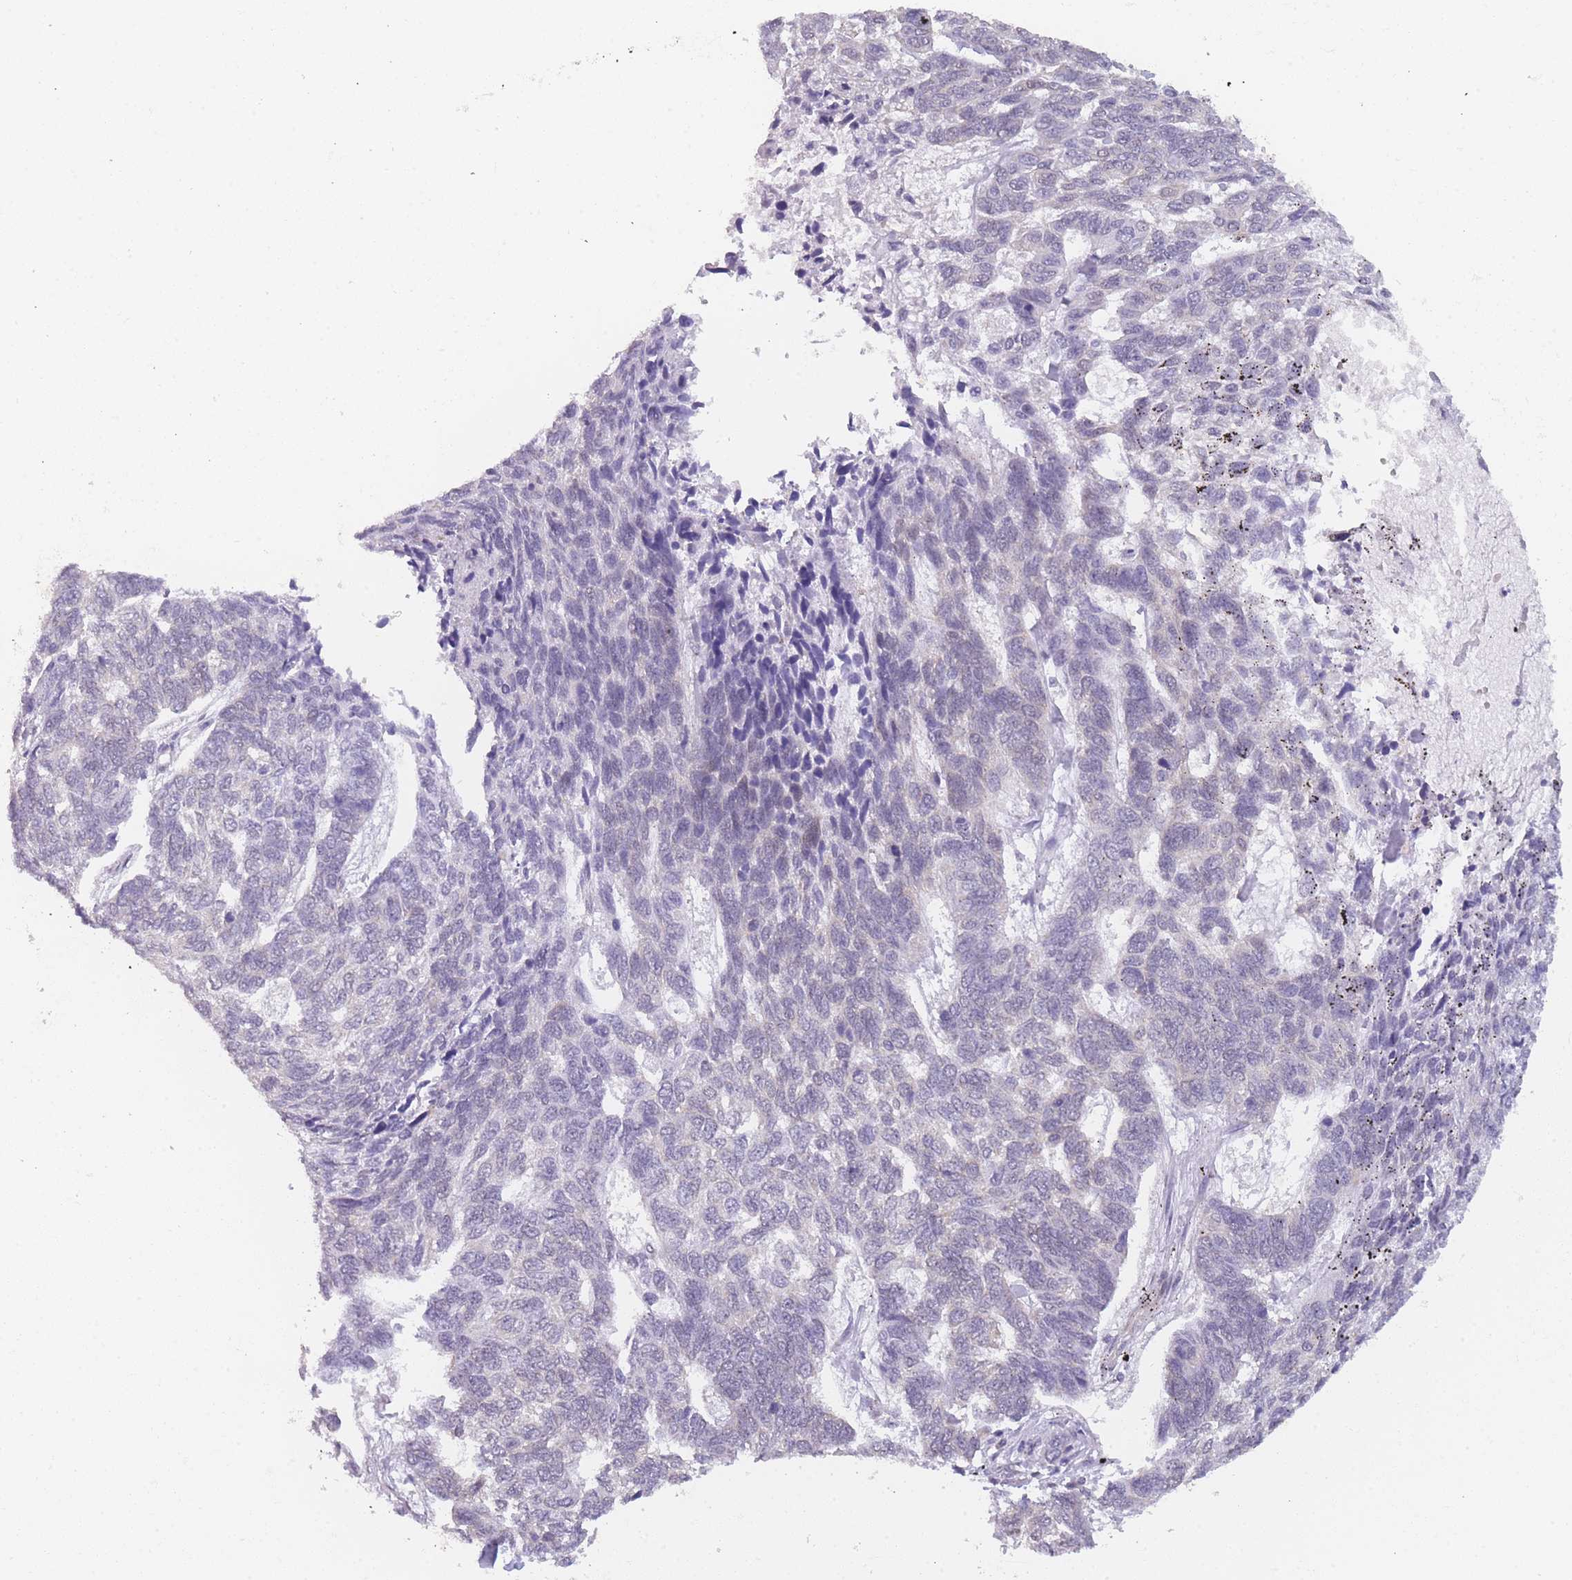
{"staining": {"intensity": "negative", "quantity": "none", "location": "none"}, "tissue": "skin cancer", "cell_type": "Tumor cells", "image_type": "cancer", "snomed": [{"axis": "morphology", "description": "Basal cell carcinoma"}, {"axis": "topography", "description": "Skin"}], "caption": "High magnification brightfield microscopy of basal cell carcinoma (skin) stained with DAB (3,3'-diaminobenzidine) (brown) and counterstained with hematoxylin (blue): tumor cells show no significant staining.", "gene": "MRI1", "patient": {"sex": "female", "age": 65}}